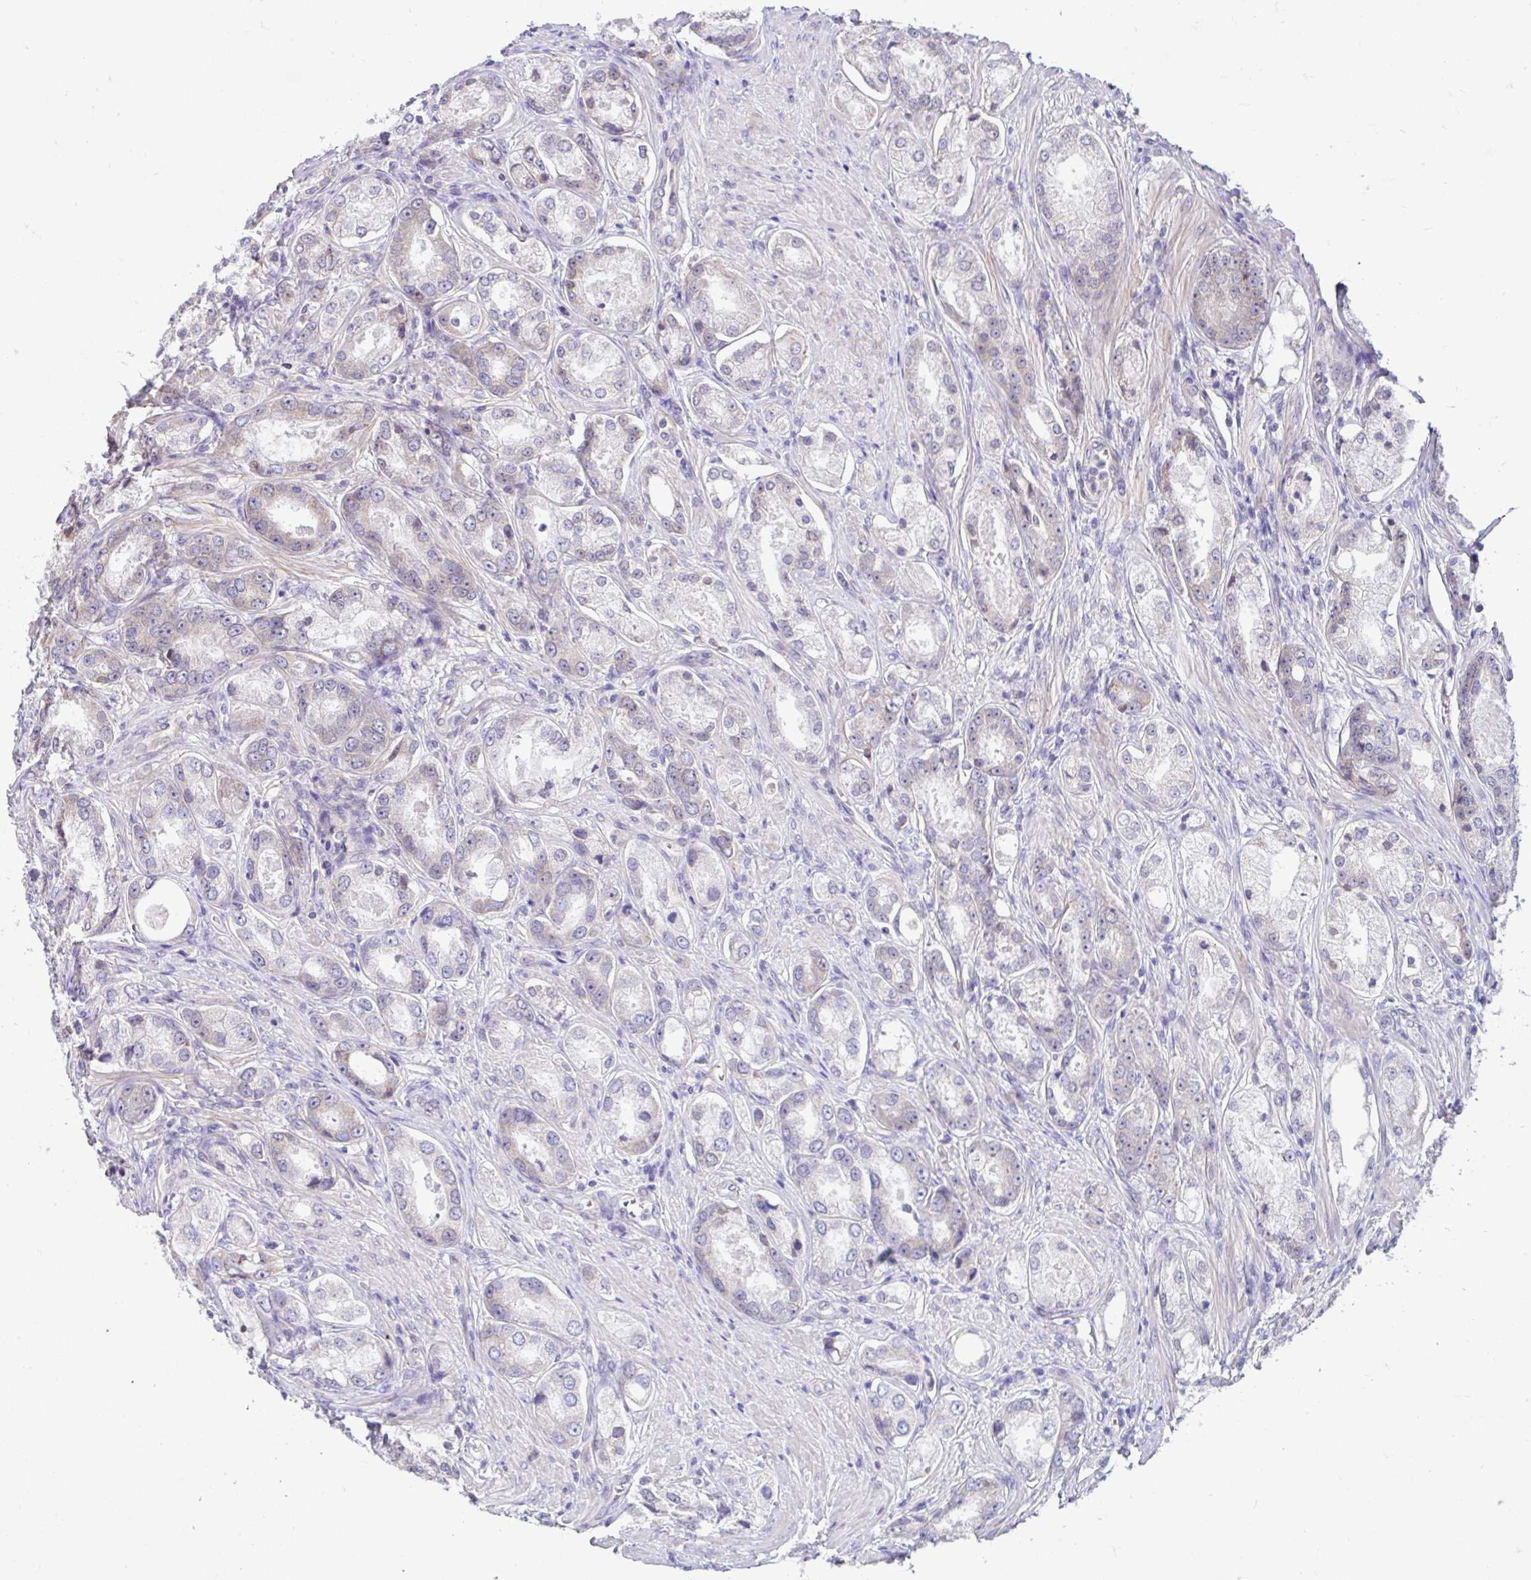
{"staining": {"intensity": "weak", "quantity": "<25%", "location": "cytoplasmic/membranous"}, "tissue": "prostate cancer", "cell_type": "Tumor cells", "image_type": "cancer", "snomed": [{"axis": "morphology", "description": "Adenocarcinoma, Low grade"}, {"axis": "topography", "description": "Prostate"}], "caption": "There is no significant positivity in tumor cells of prostate adenocarcinoma (low-grade). (Immunohistochemistry, brightfield microscopy, high magnification).", "gene": "NT5C1B", "patient": {"sex": "male", "age": 68}}